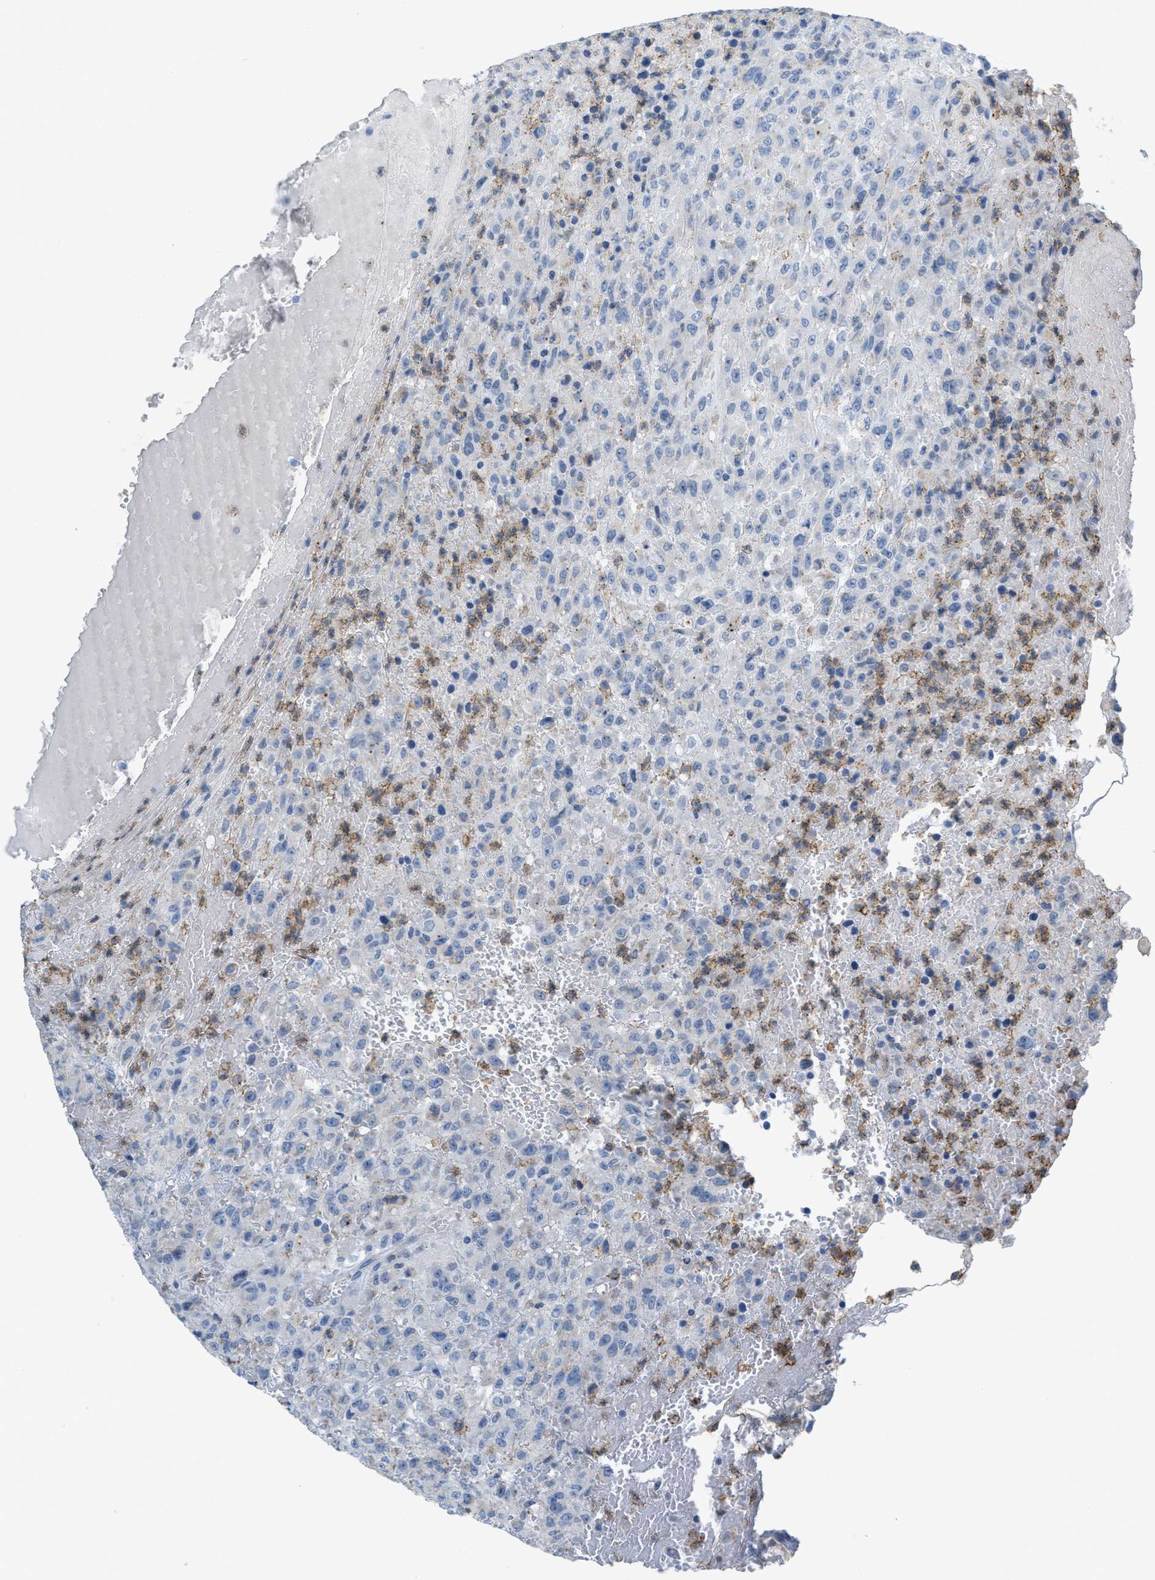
{"staining": {"intensity": "negative", "quantity": "none", "location": "none"}, "tissue": "urothelial cancer", "cell_type": "Tumor cells", "image_type": "cancer", "snomed": [{"axis": "morphology", "description": "Urothelial carcinoma, High grade"}, {"axis": "topography", "description": "Urinary bladder"}], "caption": "Tumor cells are negative for protein expression in human high-grade urothelial carcinoma.", "gene": "CRB3", "patient": {"sex": "male", "age": 46}}